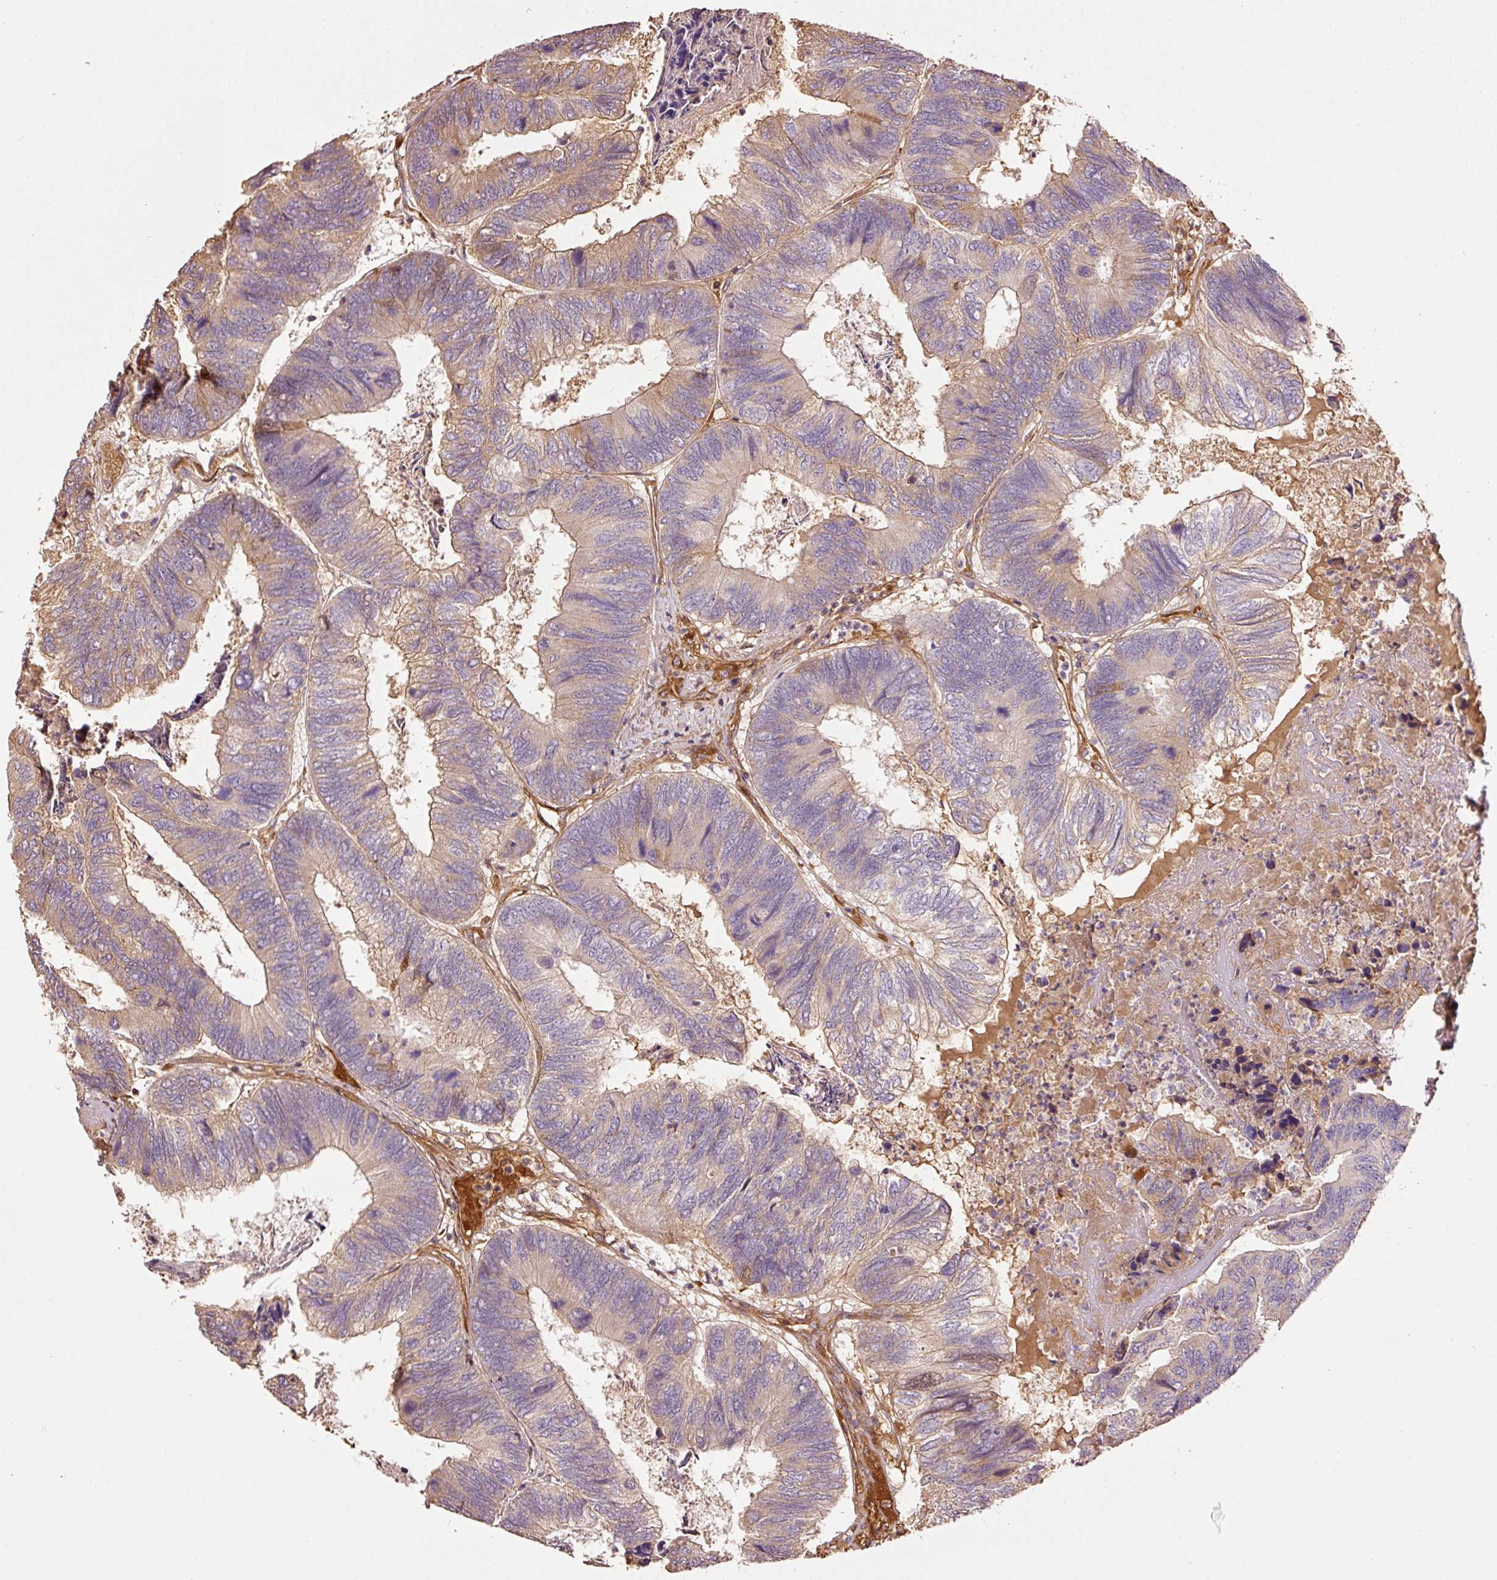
{"staining": {"intensity": "weak", "quantity": "25%-75%", "location": "cytoplasmic/membranous"}, "tissue": "colorectal cancer", "cell_type": "Tumor cells", "image_type": "cancer", "snomed": [{"axis": "morphology", "description": "Adenocarcinoma, NOS"}, {"axis": "topography", "description": "Colon"}], "caption": "Protein staining of colorectal adenocarcinoma tissue reveals weak cytoplasmic/membranous expression in about 25%-75% of tumor cells. (IHC, brightfield microscopy, high magnification).", "gene": "NID2", "patient": {"sex": "female", "age": 67}}